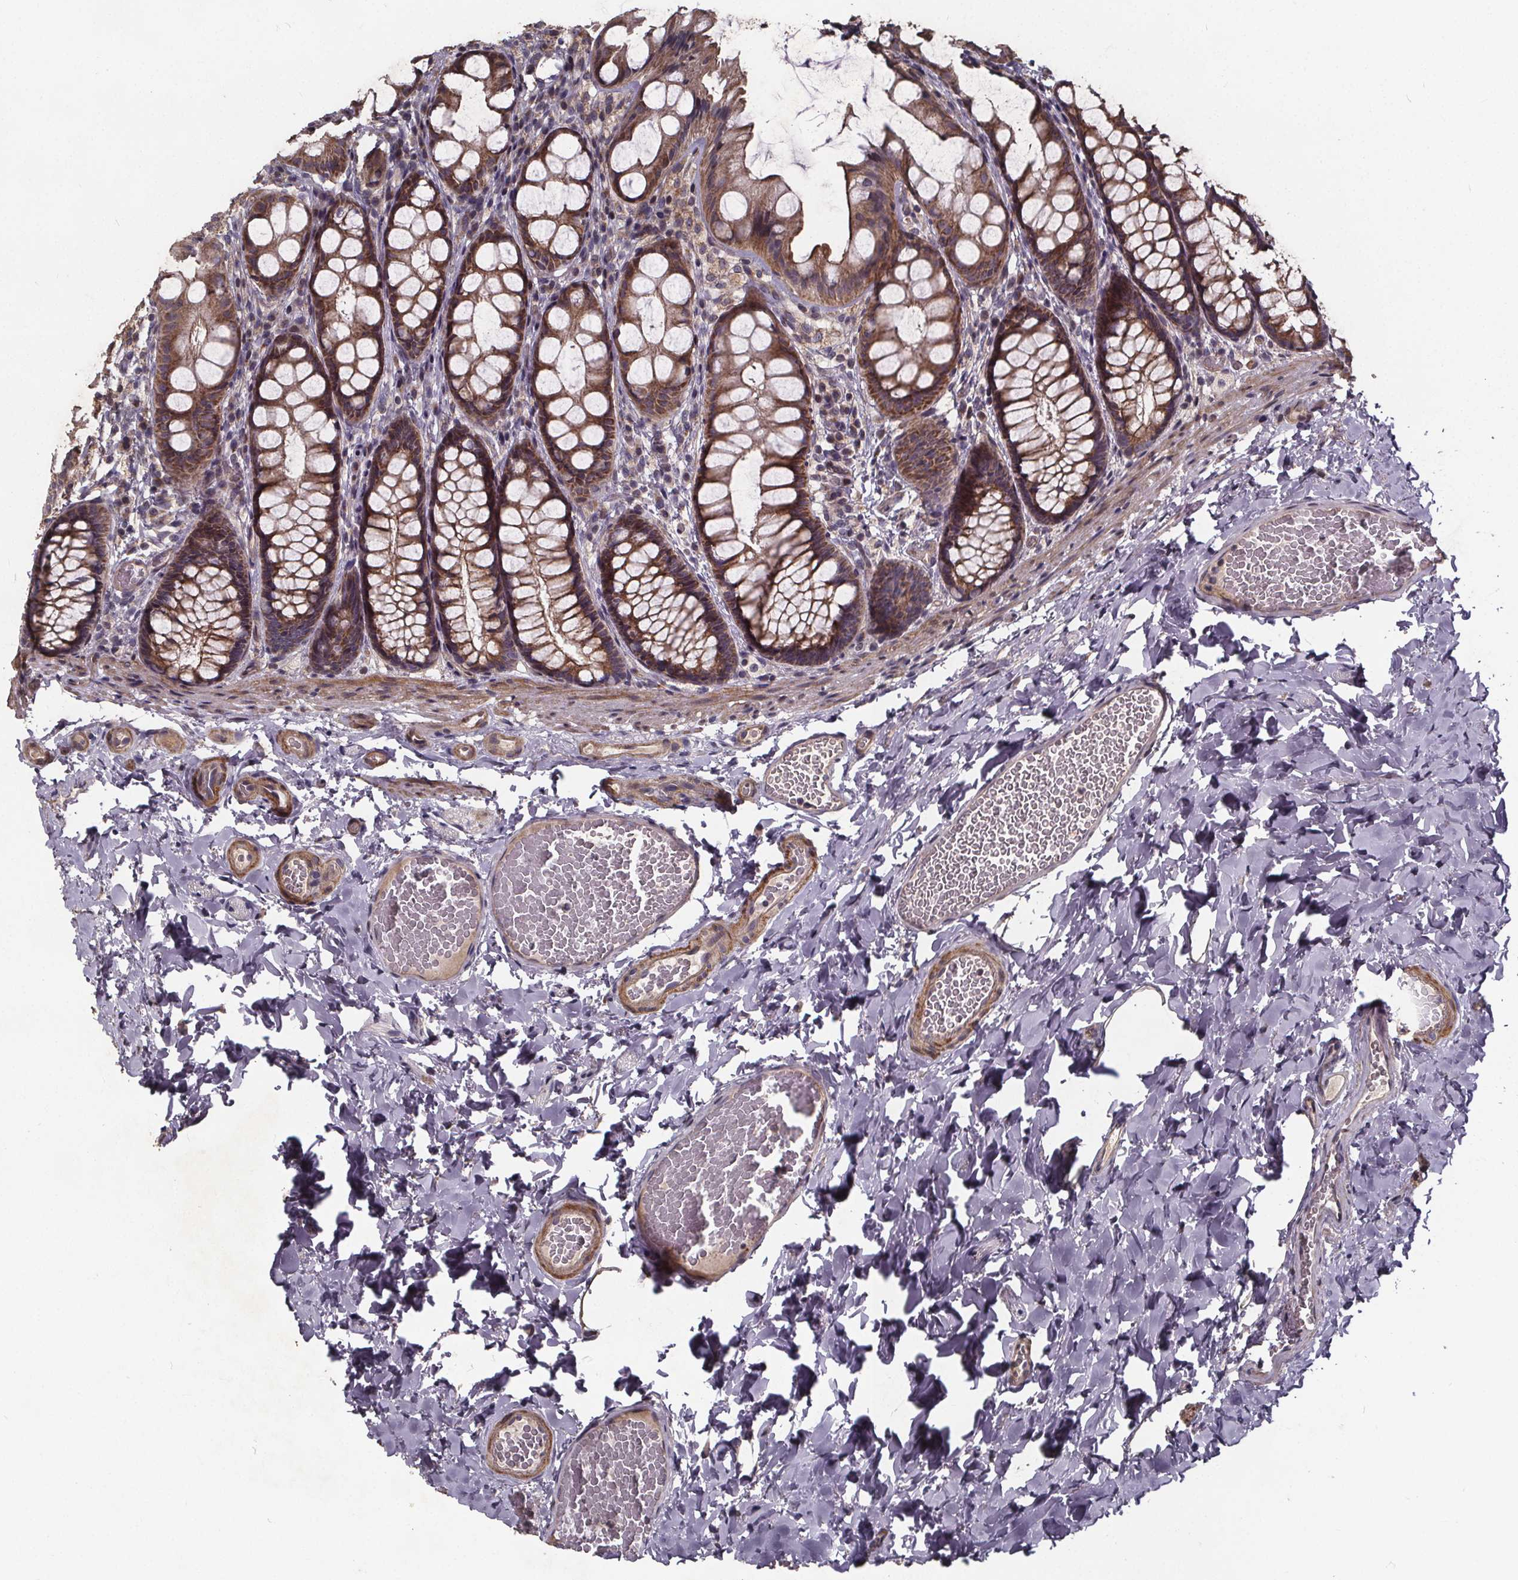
{"staining": {"intensity": "moderate", "quantity": "25%-75%", "location": "cytoplasmic/membranous"}, "tissue": "colon", "cell_type": "Endothelial cells", "image_type": "normal", "snomed": [{"axis": "morphology", "description": "Normal tissue, NOS"}, {"axis": "topography", "description": "Colon"}], "caption": "High-magnification brightfield microscopy of normal colon stained with DAB (brown) and counterstained with hematoxylin (blue). endothelial cells exhibit moderate cytoplasmic/membranous positivity is present in about25%-75% of cells. (Stains: DAB in brown, nuclei in blue, Microscopy: brightfield microscopy at high magnification).", "gene": "YME1L1", "patient": {"sex": "male", "age": 47}}